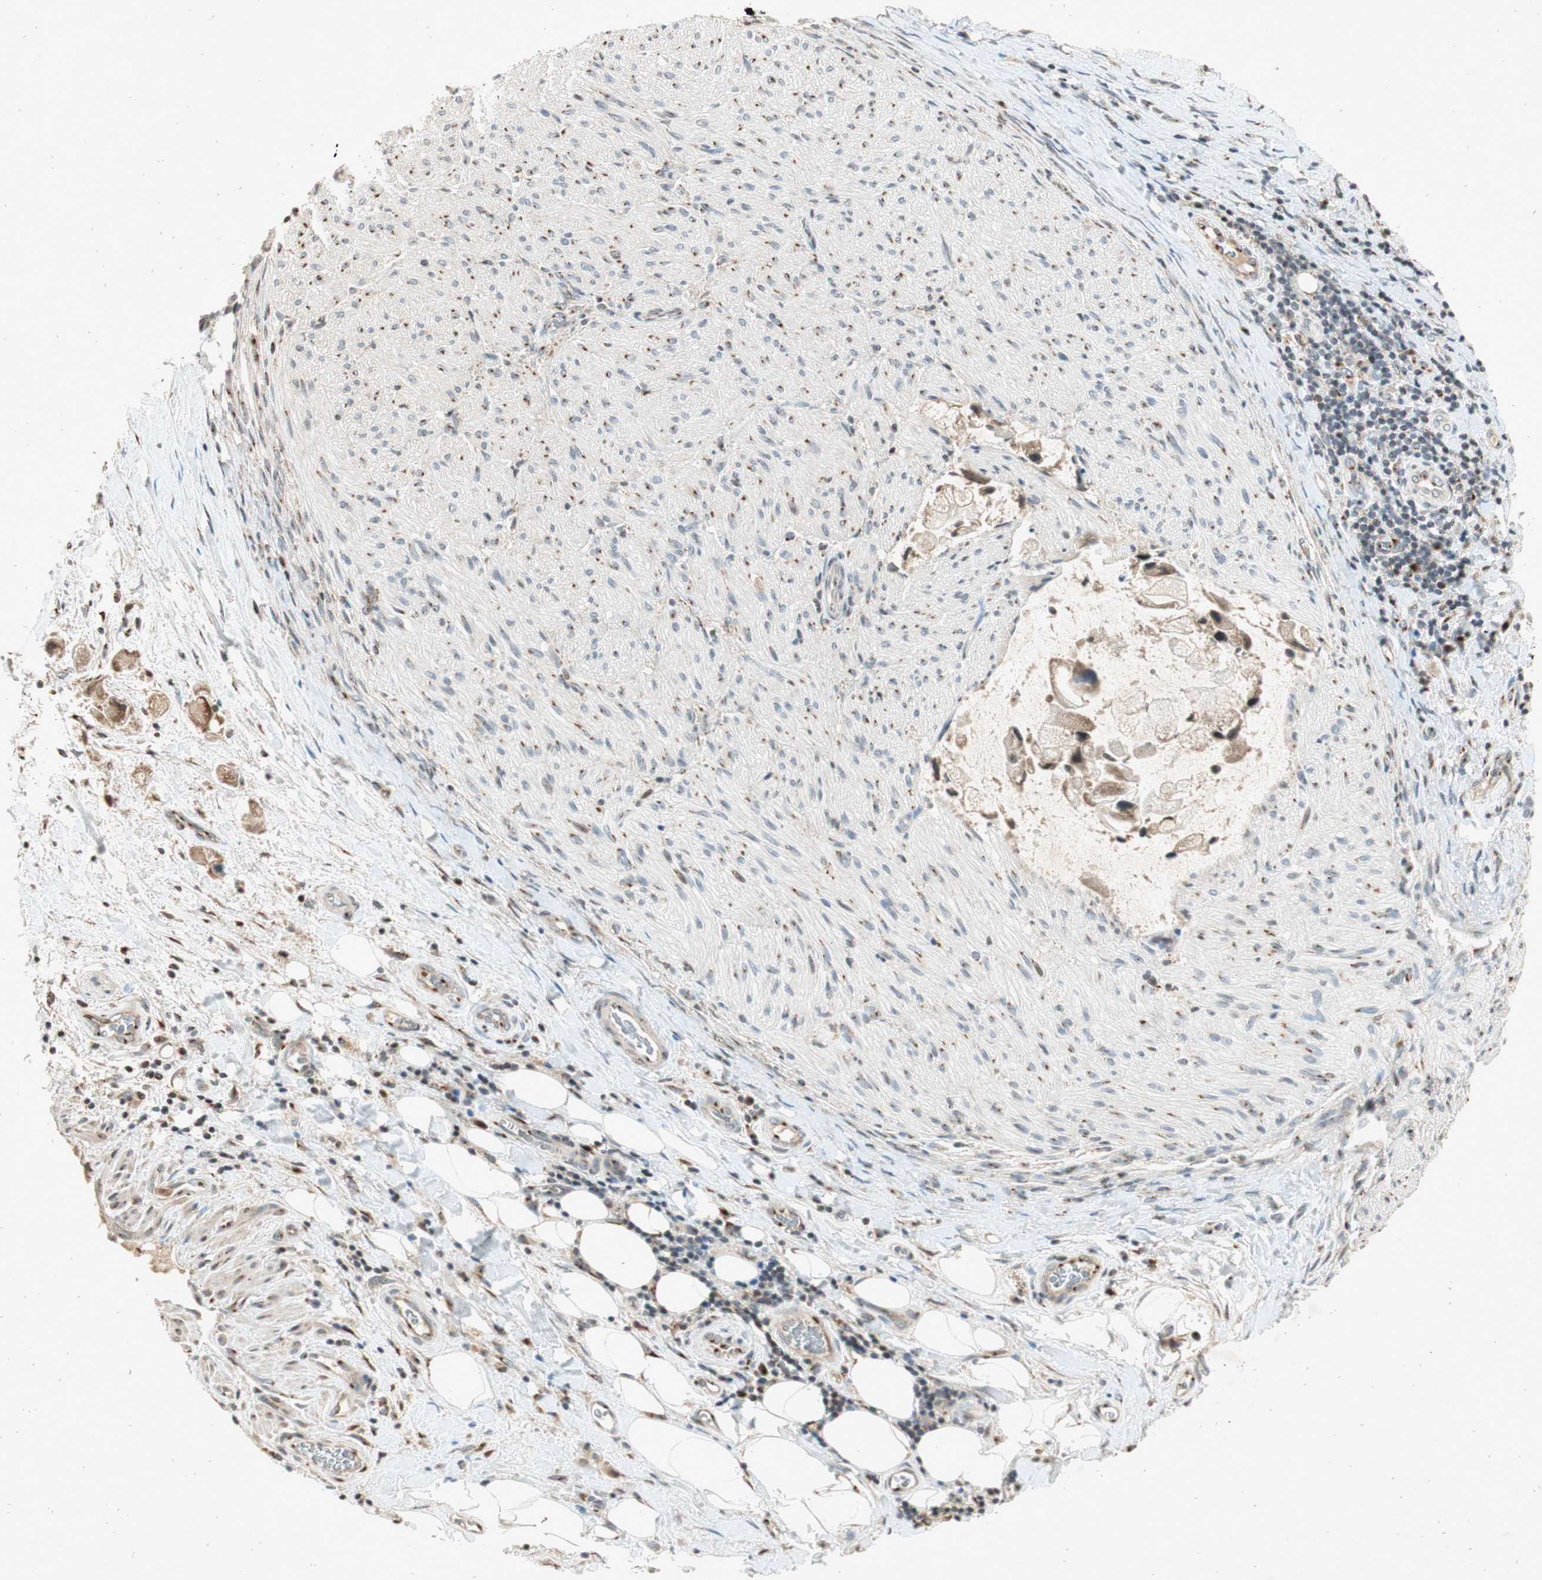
{"staining": {"intensity": "weak", "quantity": ">75%", "location": "cytoplasmic/membranous"}, "tissue": "liver cancer", "cell_type": "Tumor cells", "image_type": "cancer", "snomed": [{"axis": "morphology", "description": "Normal tissue, NOS"}, {"axis": "morphology", "description": "Cholangiocarcinoma"}, {"axis": "topography", "description": "Liver"}, {"axis": "topography", "description": "Peripheral nerve tissue"}], "caption": "Protein expression analysis of liver cancer reveals weak cytoplasmic/membranous positivity in approximately >75% of tumor cells.", "gene": "NEO1", "patient": {"sex": "male", "age": 50}}